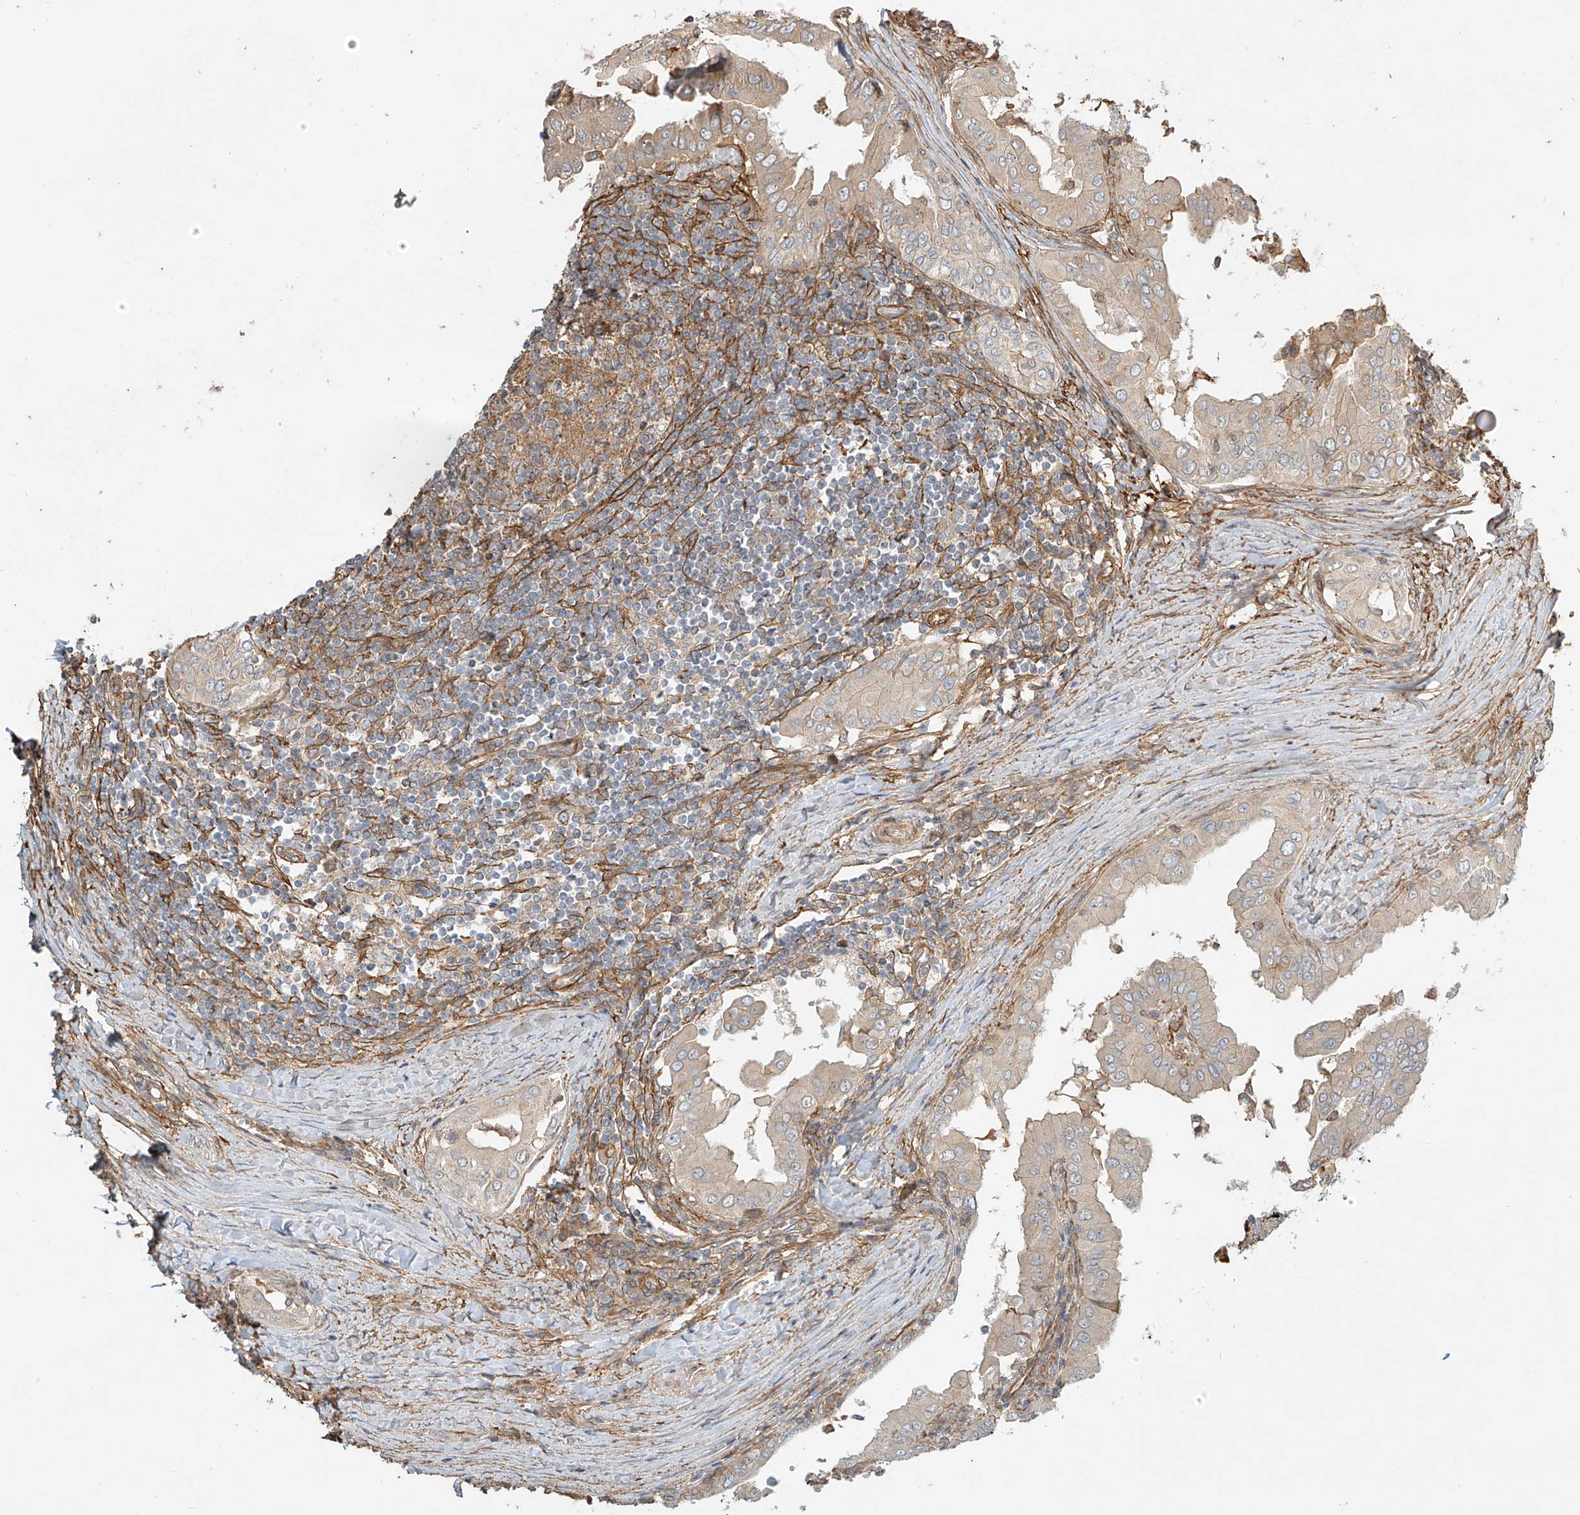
{"staining": {"intensity": "weak", "quantity": "25%-75%", "location": "cytoplasmic/membranous"}, "tissue": "thyroid cancer", "cell_type": "Tumor cells", "image_type": "cancer", "snomed": [{"axis": "morphology", "description": "Papillary adenocarcinoma, NOS"}, {"axis": "topography", "description": "Thyroid gland"}], "caption": "Brown immunohistochemical staining in papillary adenocarcinoma (thyroid) exhibits weak cytoplasmic/membranous expression in about 25%-75% of tumor cells.", "gene": "CSMD3", "patient": {"sex": "male", "age": 33}}